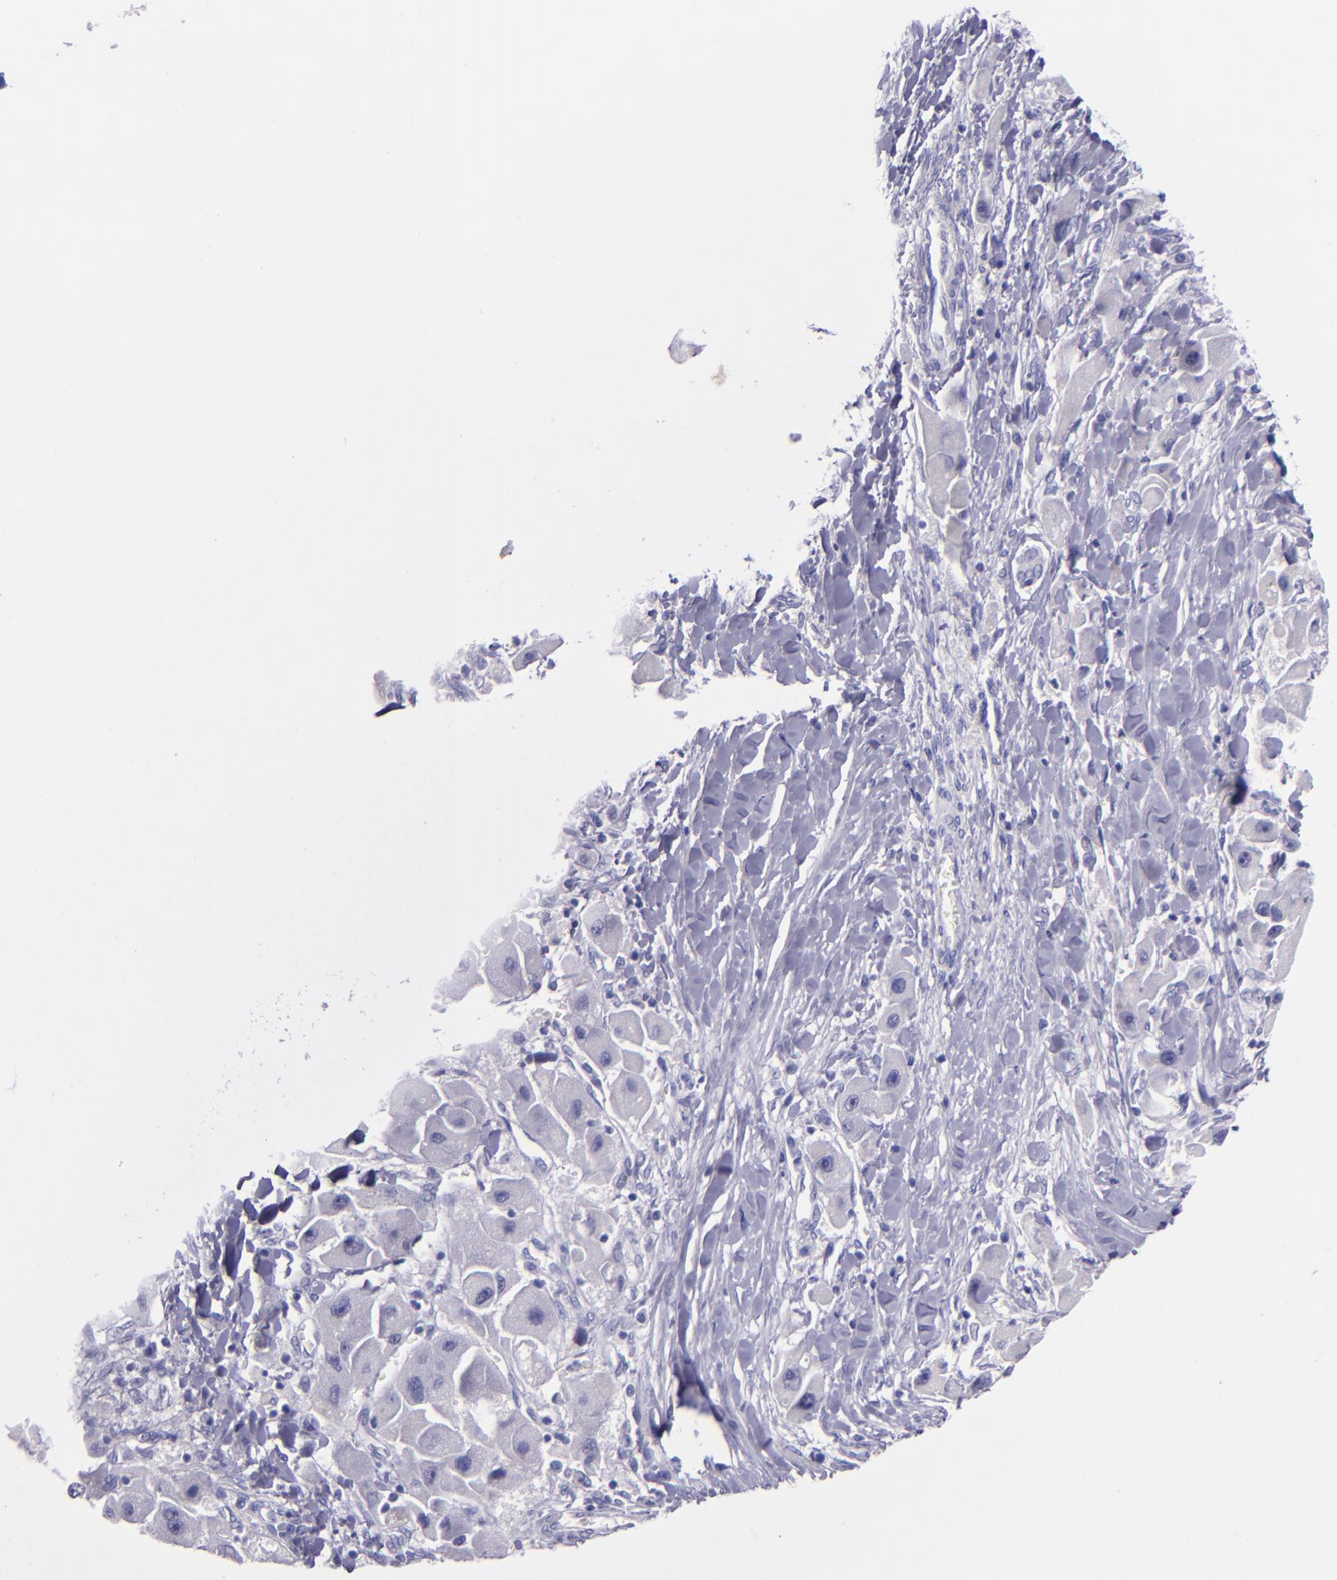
{"staining": {"intensity": "negative", "quantity": "none", "location": "none"}, "tissue": "liver cancer", "cell_type": "Tumor cells", "image_type": "cancer", "snomed": [{"axis": "morphology", "description": "Carcinoma, Hepatocellular, NOS"}, {"axis": "topography", "description": "Liver"}], "caption": "The immunohistochemistry (IHC) photomicrograph has no significant positivity in tumor cells of hepatocellular carcinoma (liver) tissue.", "gene": "TNNT3", "patient": {"sex": "male", "age": 24}}